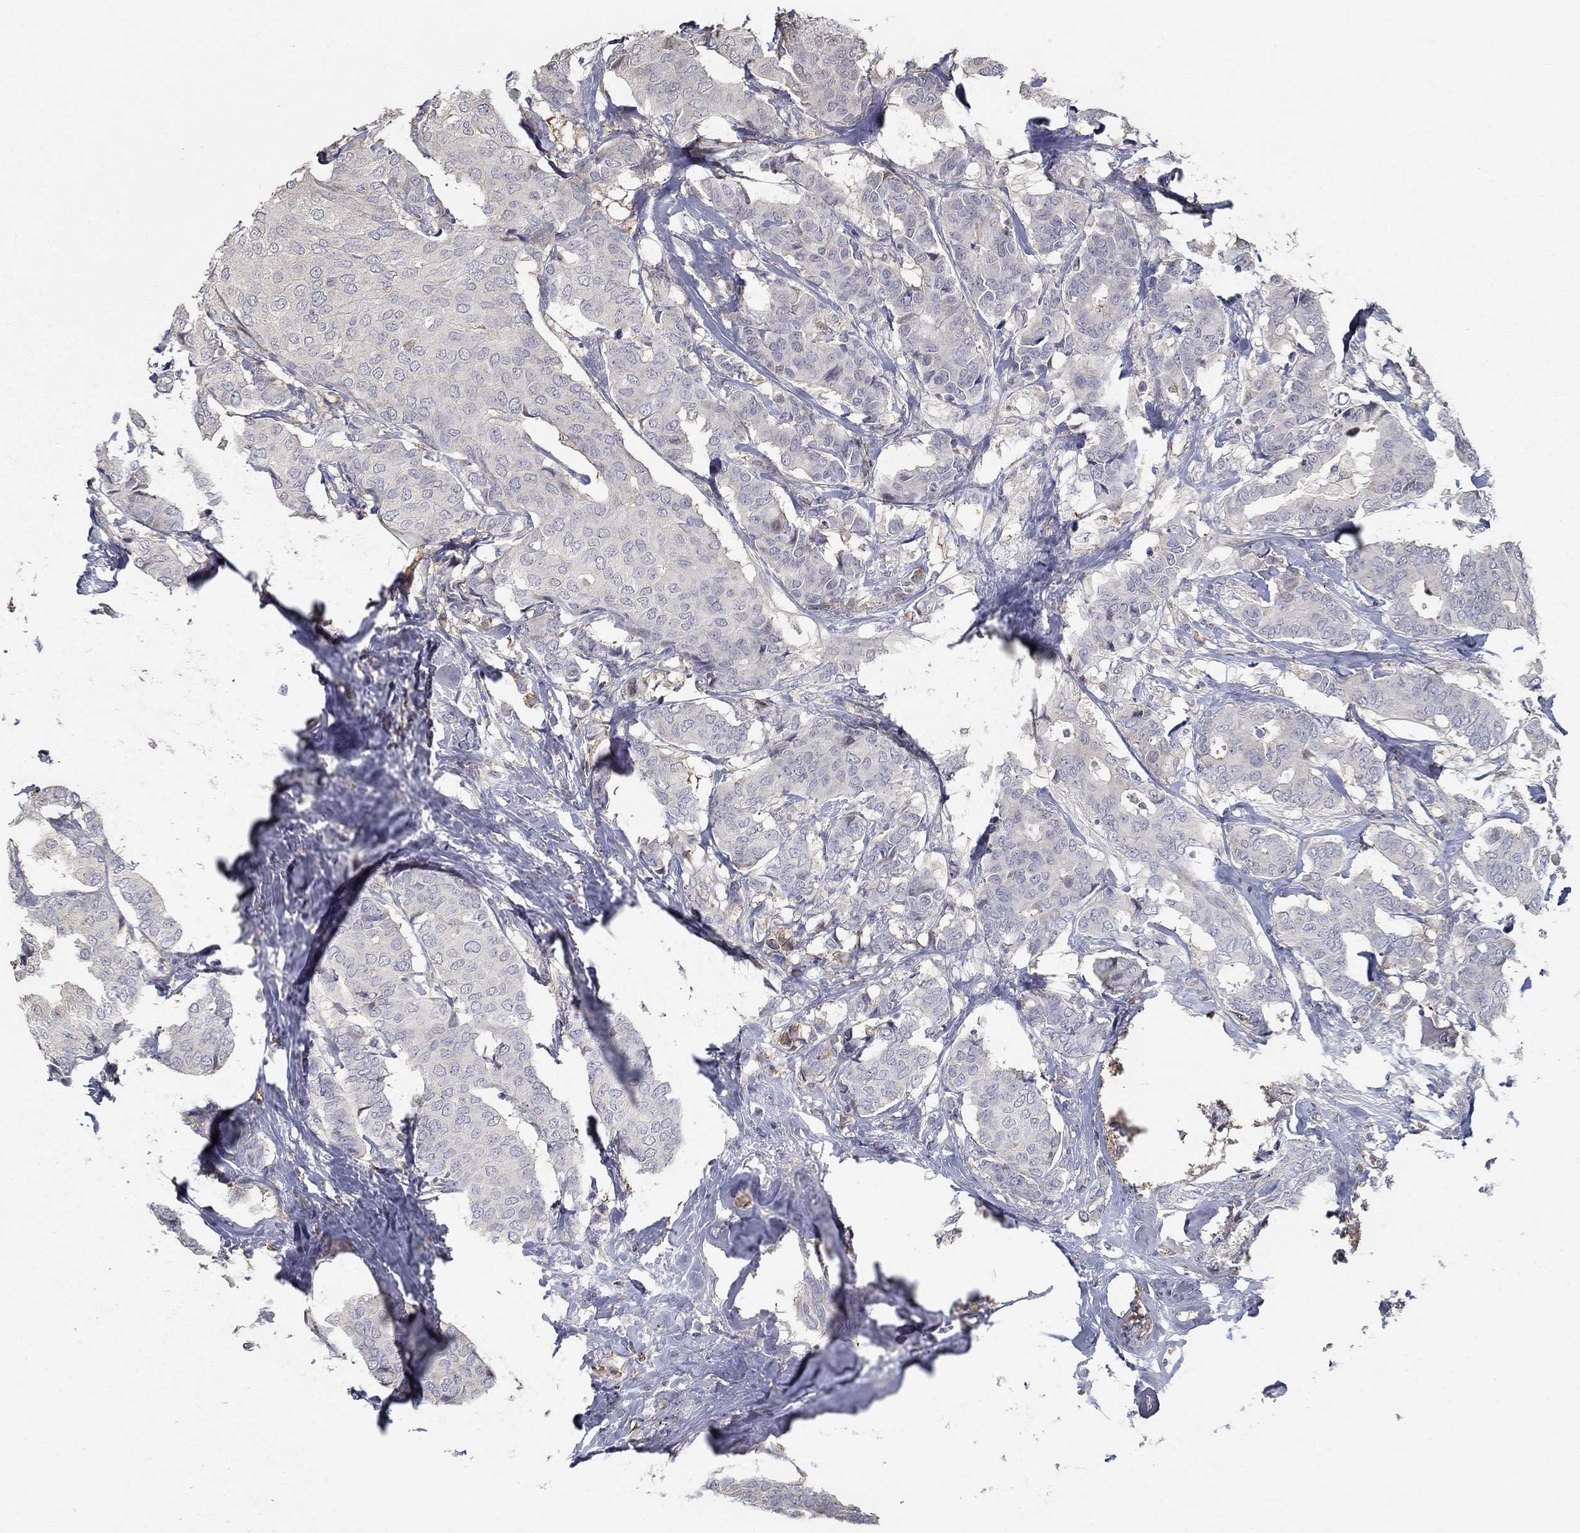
{"staining": {"intensity": "negative", "quantity": "none", "location": "none"}, "tissue": "breast cancer", "cell_type": "Tumor cells", "image_type": "cancer", "snomed": [{"axis": "morphology", "description": "Duct carcinoma"}, {"axis": "topography", "description": "Breast"}], "caption": "There is no significant expression in tumor cells of breast infiltrating ductal carcinoma.", "gene": "IL10", "patient": {"sex": "female", "age": 75}}